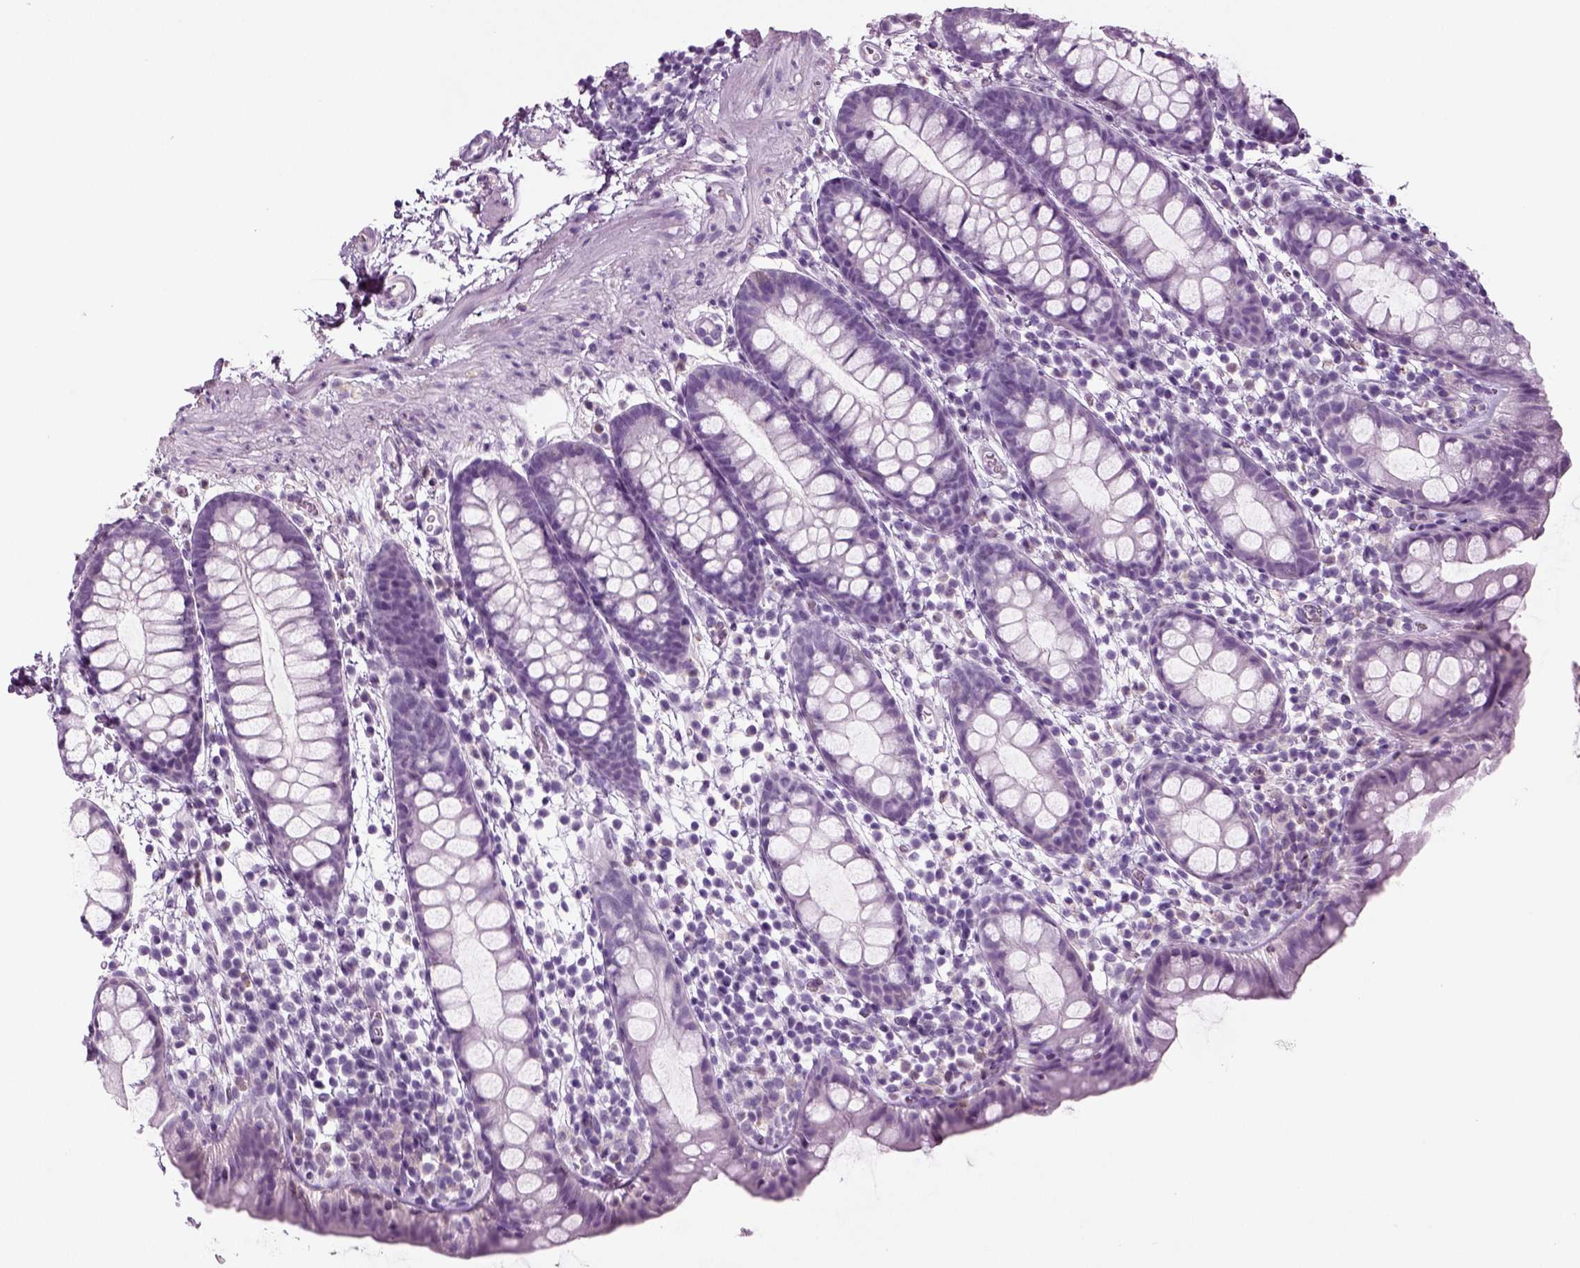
{"staining": {"intensity": "negative", "quantity": "none", "location": "none"}, "tissue": "rectum", "cell_type": "Glandular cells", "image_type": "normal", "snomed": [{"axis": "morphology", "description": "Normal tissue, NOS"}, {"axis": "topography", "description": "Rectum"}], "caption": "Immunohistochemistry (IHC) histopathology image of benign rectum: human rectum stained with DAB shows no significant protein staining in glandular cells.", "gene": "CRABP1", "patient": {"sex": "male", "age": 57}}